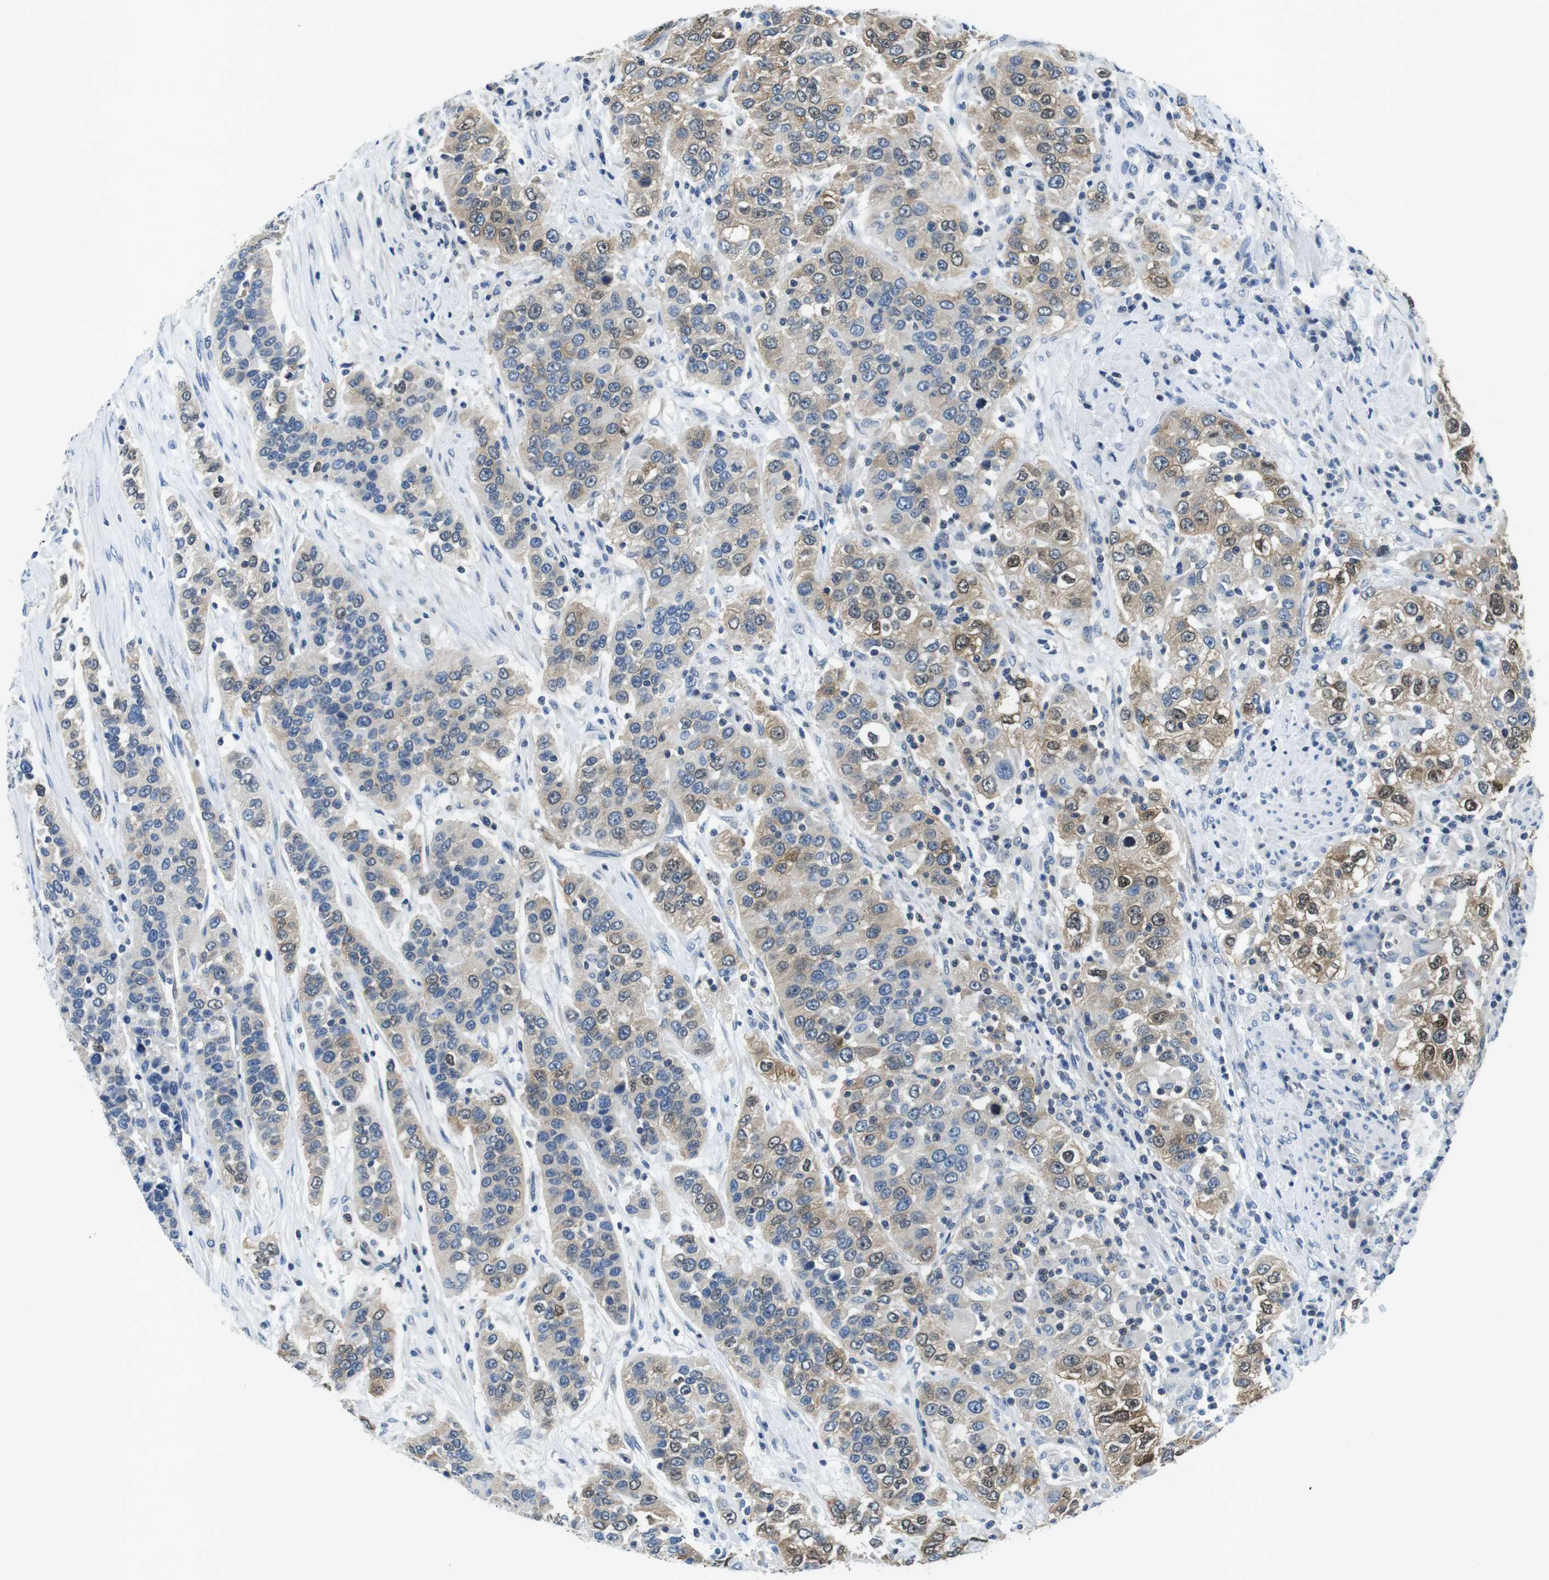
{"staining": {"intensity": "moderate", "quantity": "25%-75%", "location": "cytoplasmic/membranous,nuclear"}, "tissue": "urothelial cancer", "cell_type": "Tumor cells", "image_type": "cancer", "snomed": [{"axis": "morphology", "description": "Urothelial carcinoma, High grade"}, {"axis": "topography", "description": "Urinary bladder"}], "caption": "Immunohistochemistry (IHC) (DAB) staining of human urothelial cancer displays moderate cytoplasmic/membranous and nuclear protein expression in approximately 25%-75% of tumor cells.", "gene": "PHLDA1", "patient": {"sex": "female", "age": 80}}